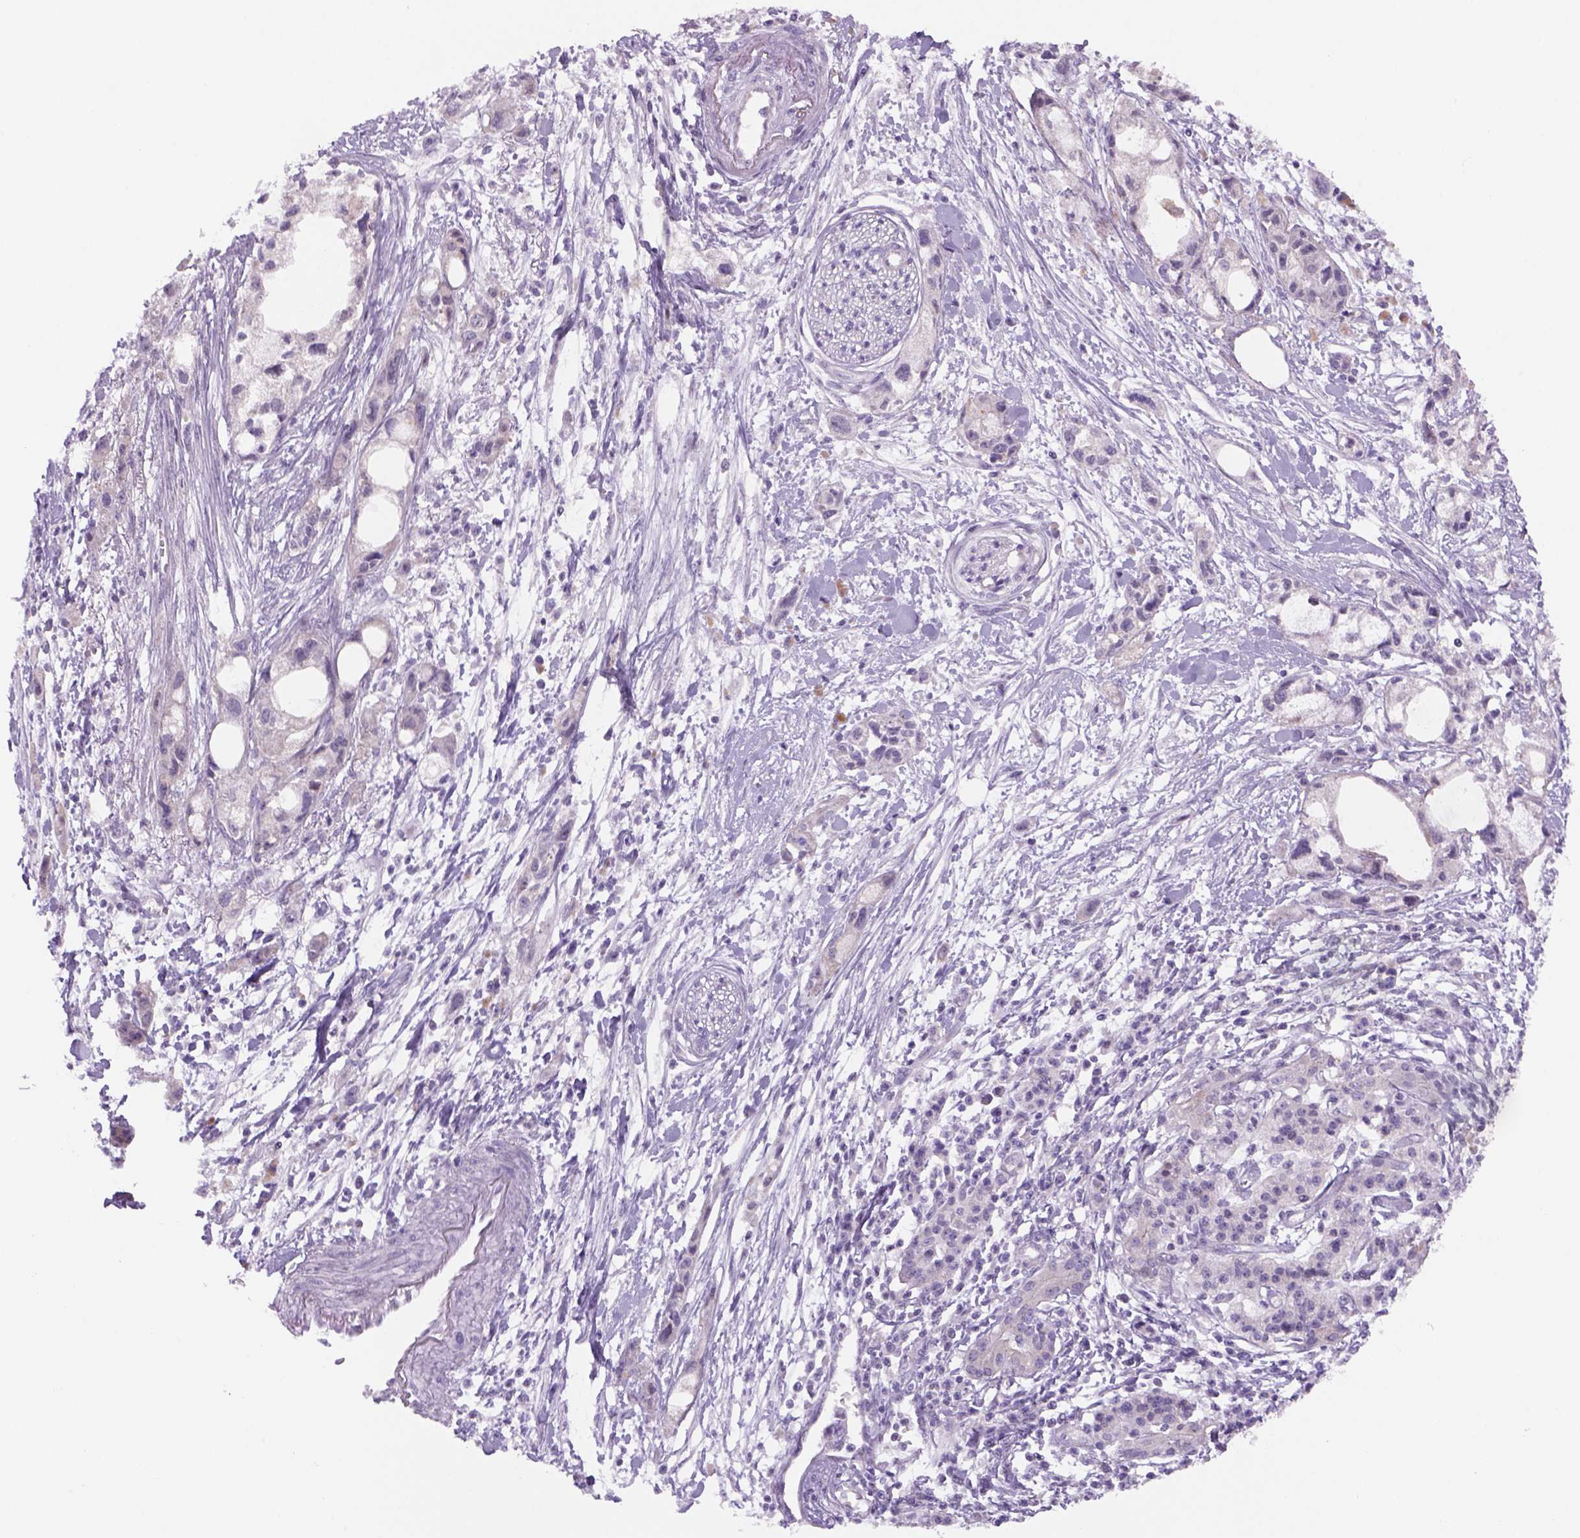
{"staining": {"intensity": "negative", "quantity": "none", "location": "none"}, "tissue": "pancreatic cancer", "cell_type": "Tumor cells", "image_type": "cancer", "snomed": [{"axis": "morphology", "description": "Adenocarcinoma, NOS"}, {"axis": "topography", "description": "Pancreas"}], "caption": "The immunohistochemistry (IHC) image has no significant staining in tumor cells of adenocarcinoma (pancreatic) tissue.", "gene": "ADGRV1", "patient": {"sex": "female", "age": 61}}